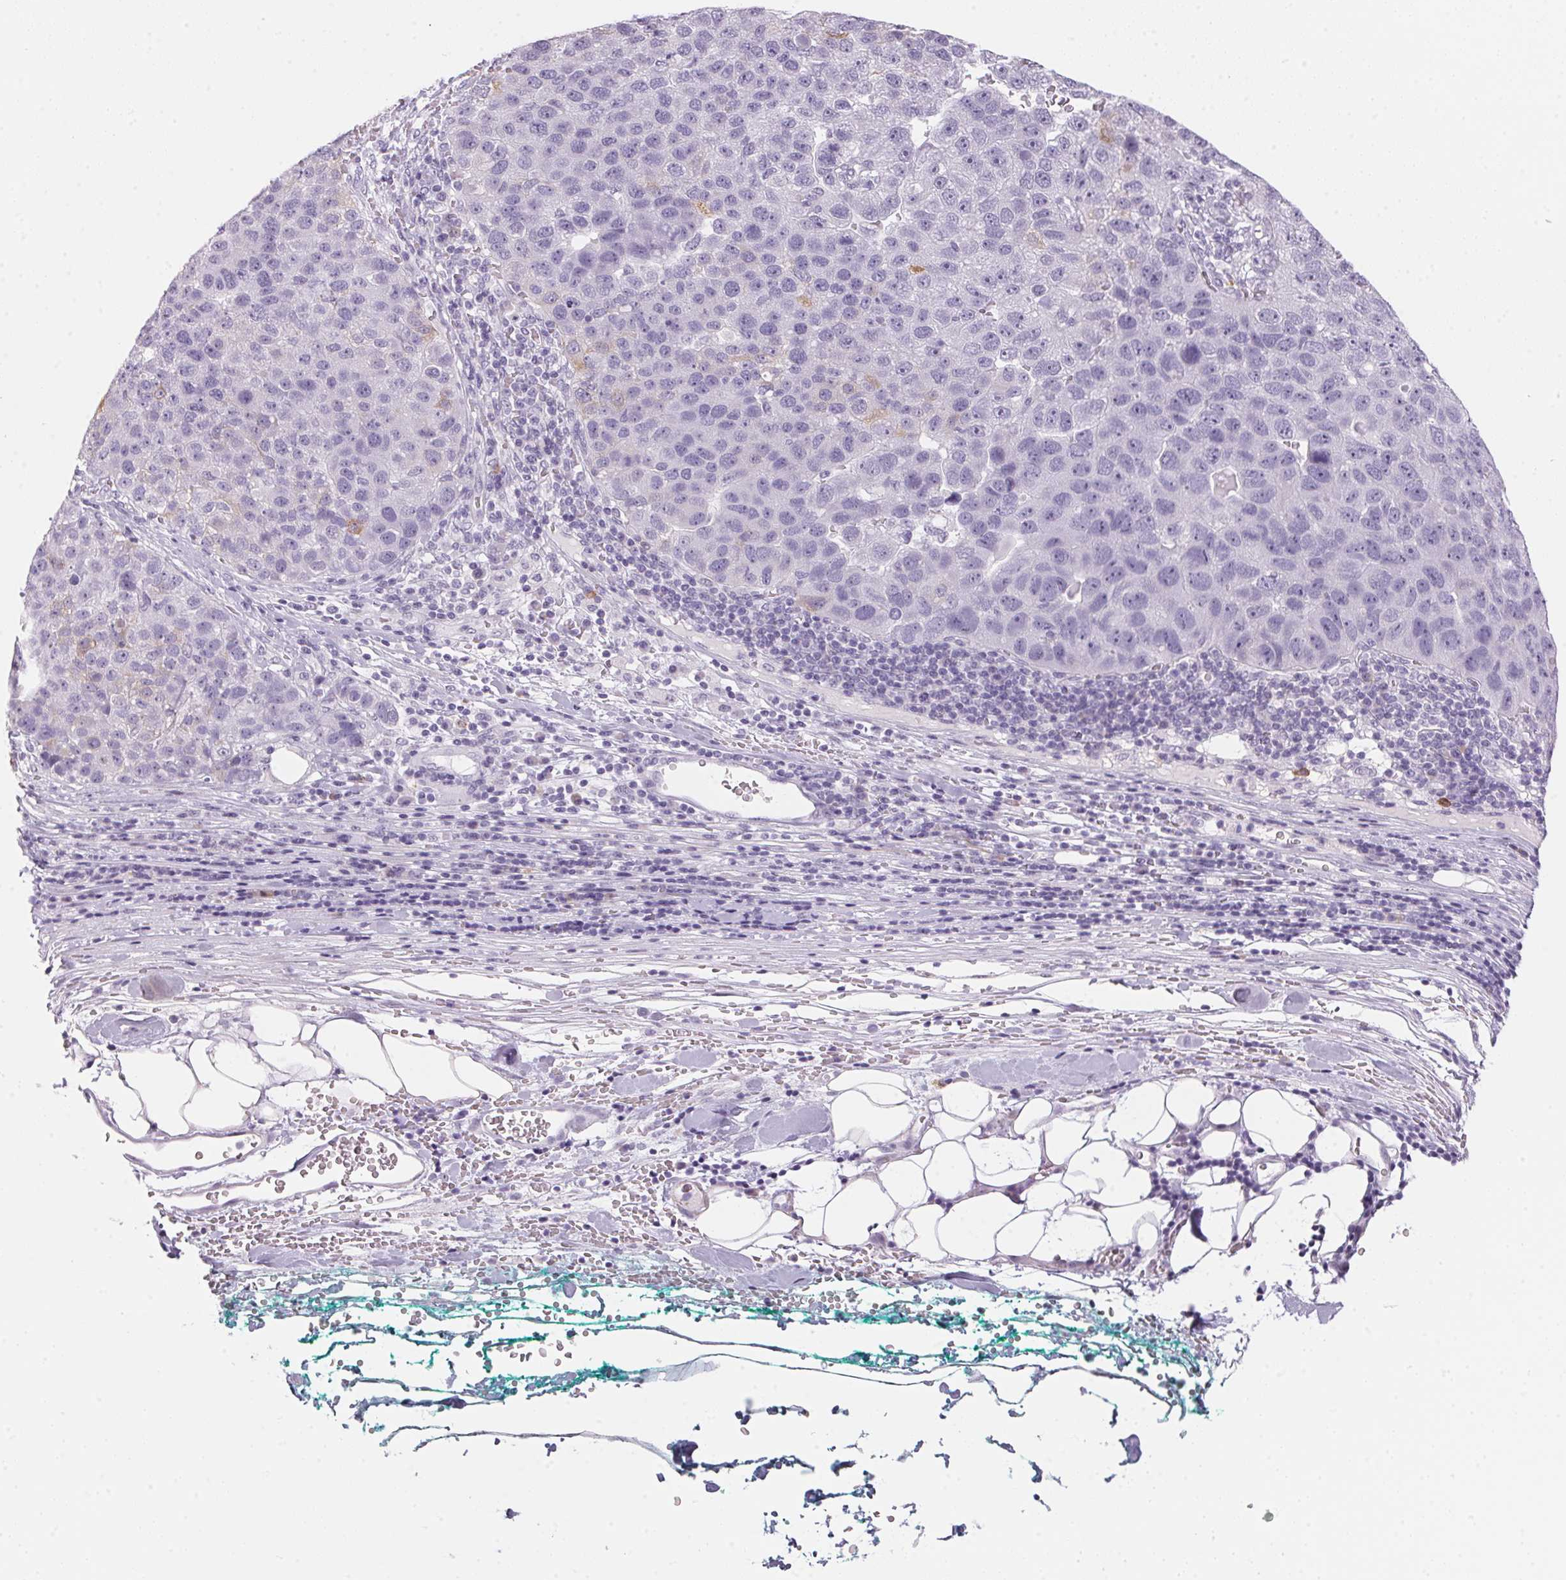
{"staining": {"intensity": "negative", "quantity": "none", "location": "none"}, "tissue": "pancreatic cancer", "cell_type": "Tumor cells", "image_type": "cancer", "snomed": [{"axis": "morphology", "description": "Adenocarcinoma, NOS"}, {"axis": "topography", "description": "Pancreas"}], "caption": "This micrograph is of pancreatic cancer (adenocarcinoma) stained with immunohistochemistry to label a protein in brown with the nuclei are counter-stained blue. There is no staining in tumor cells. (DAB IHC with hematoxylin counter stain).", "gene": "CADPS", "patient": {"sex": "female", "age": 61}}